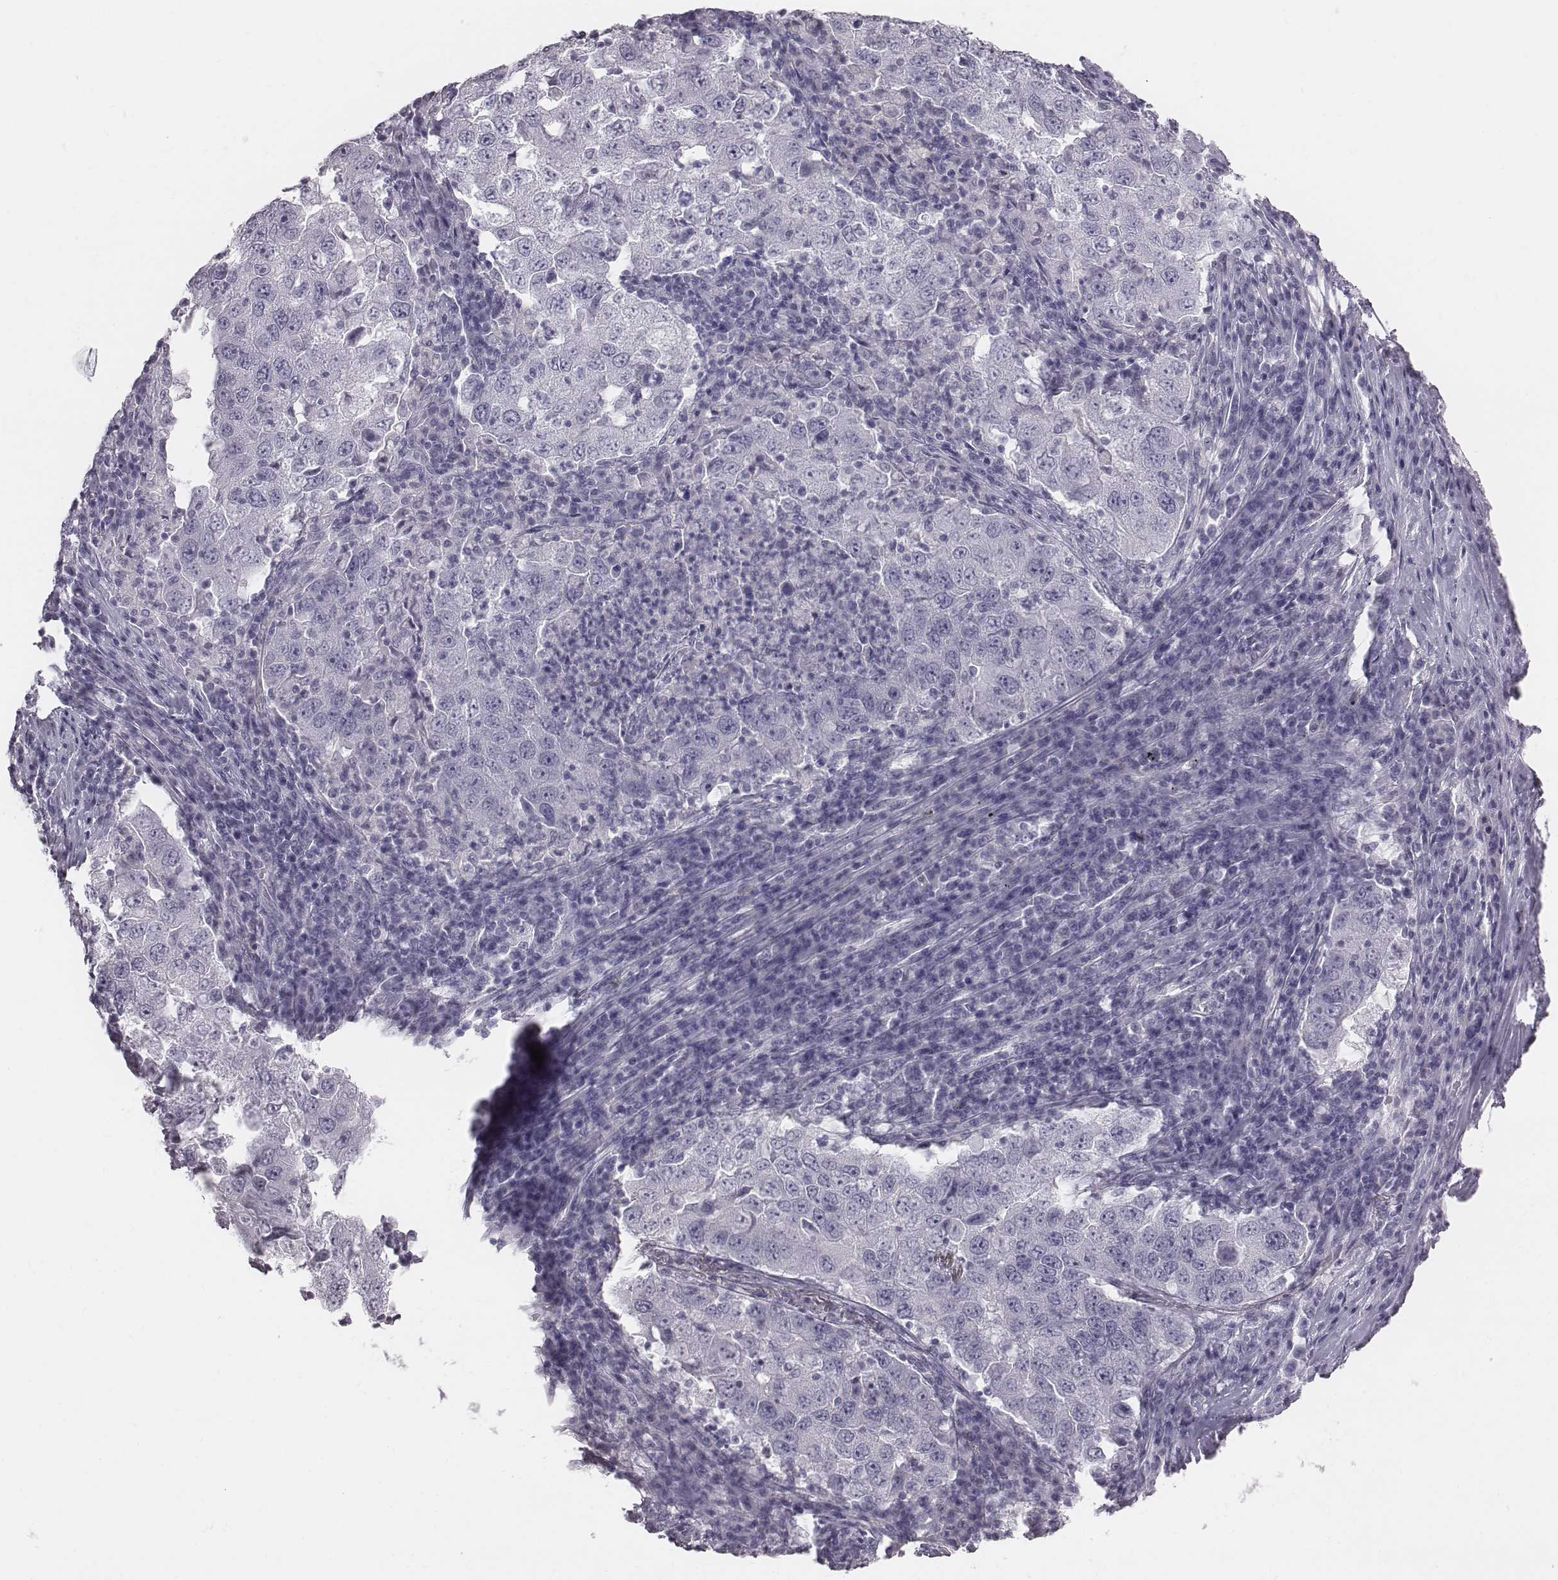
{"staining": {"intensity": "negative", "quantity": "none", "location": "none"}, "tissue": "lung cancer", "cell_type": "Tumor cells", "image_type": "cancer", "snomed": [{"axis": "morphology", "description": "Adenocarcinoma, NOS"}, {"axis": "topography", "description": "Lung"}], "caption": "This is an IHC micrograph of lung cancer (adenocarcinoma). There is no positivity in tumor cells.", "gene": "C6orf58", "patient": {"sex": "male", "age": 73}}